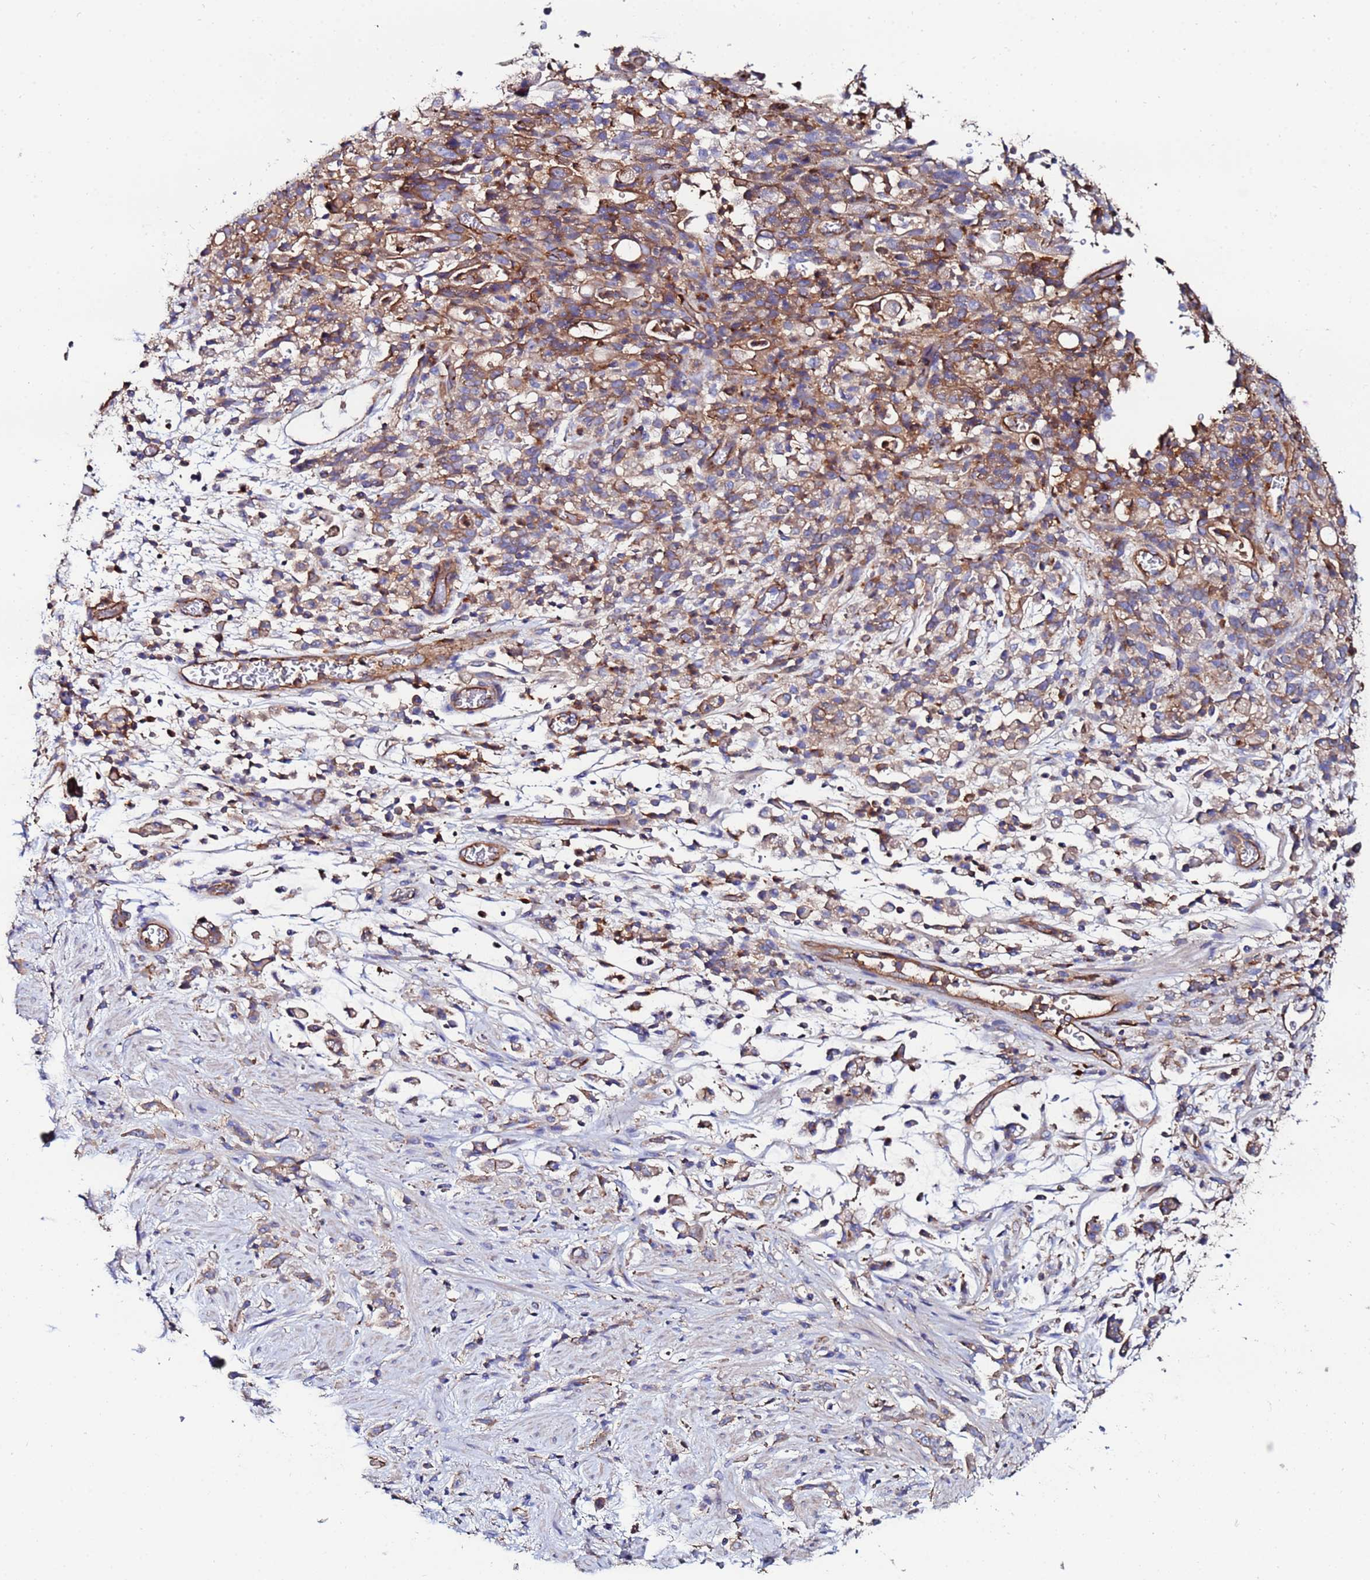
{"staining": {"intensity": "moderate", "quantity": "25%-75%", "location": "cytoplasmic/membranous"}, "tissue": "stomach cancer", "cell_type": "Tumor cells", "image_type": "cancer", "snomed": [{"axis": "morphology", "description": "Adenocarcinoma, NOS"}, {"axis": "topography", "description": "Stomach"}], "caption": "Stomach cancer (adenocarcinoma) tissue exhibits moderate cytoplasmic/membranous staining in approximately 25%-75% of tumor cells", "gene": "POTEE", "patient": {"sex": "female", "age": 60}}